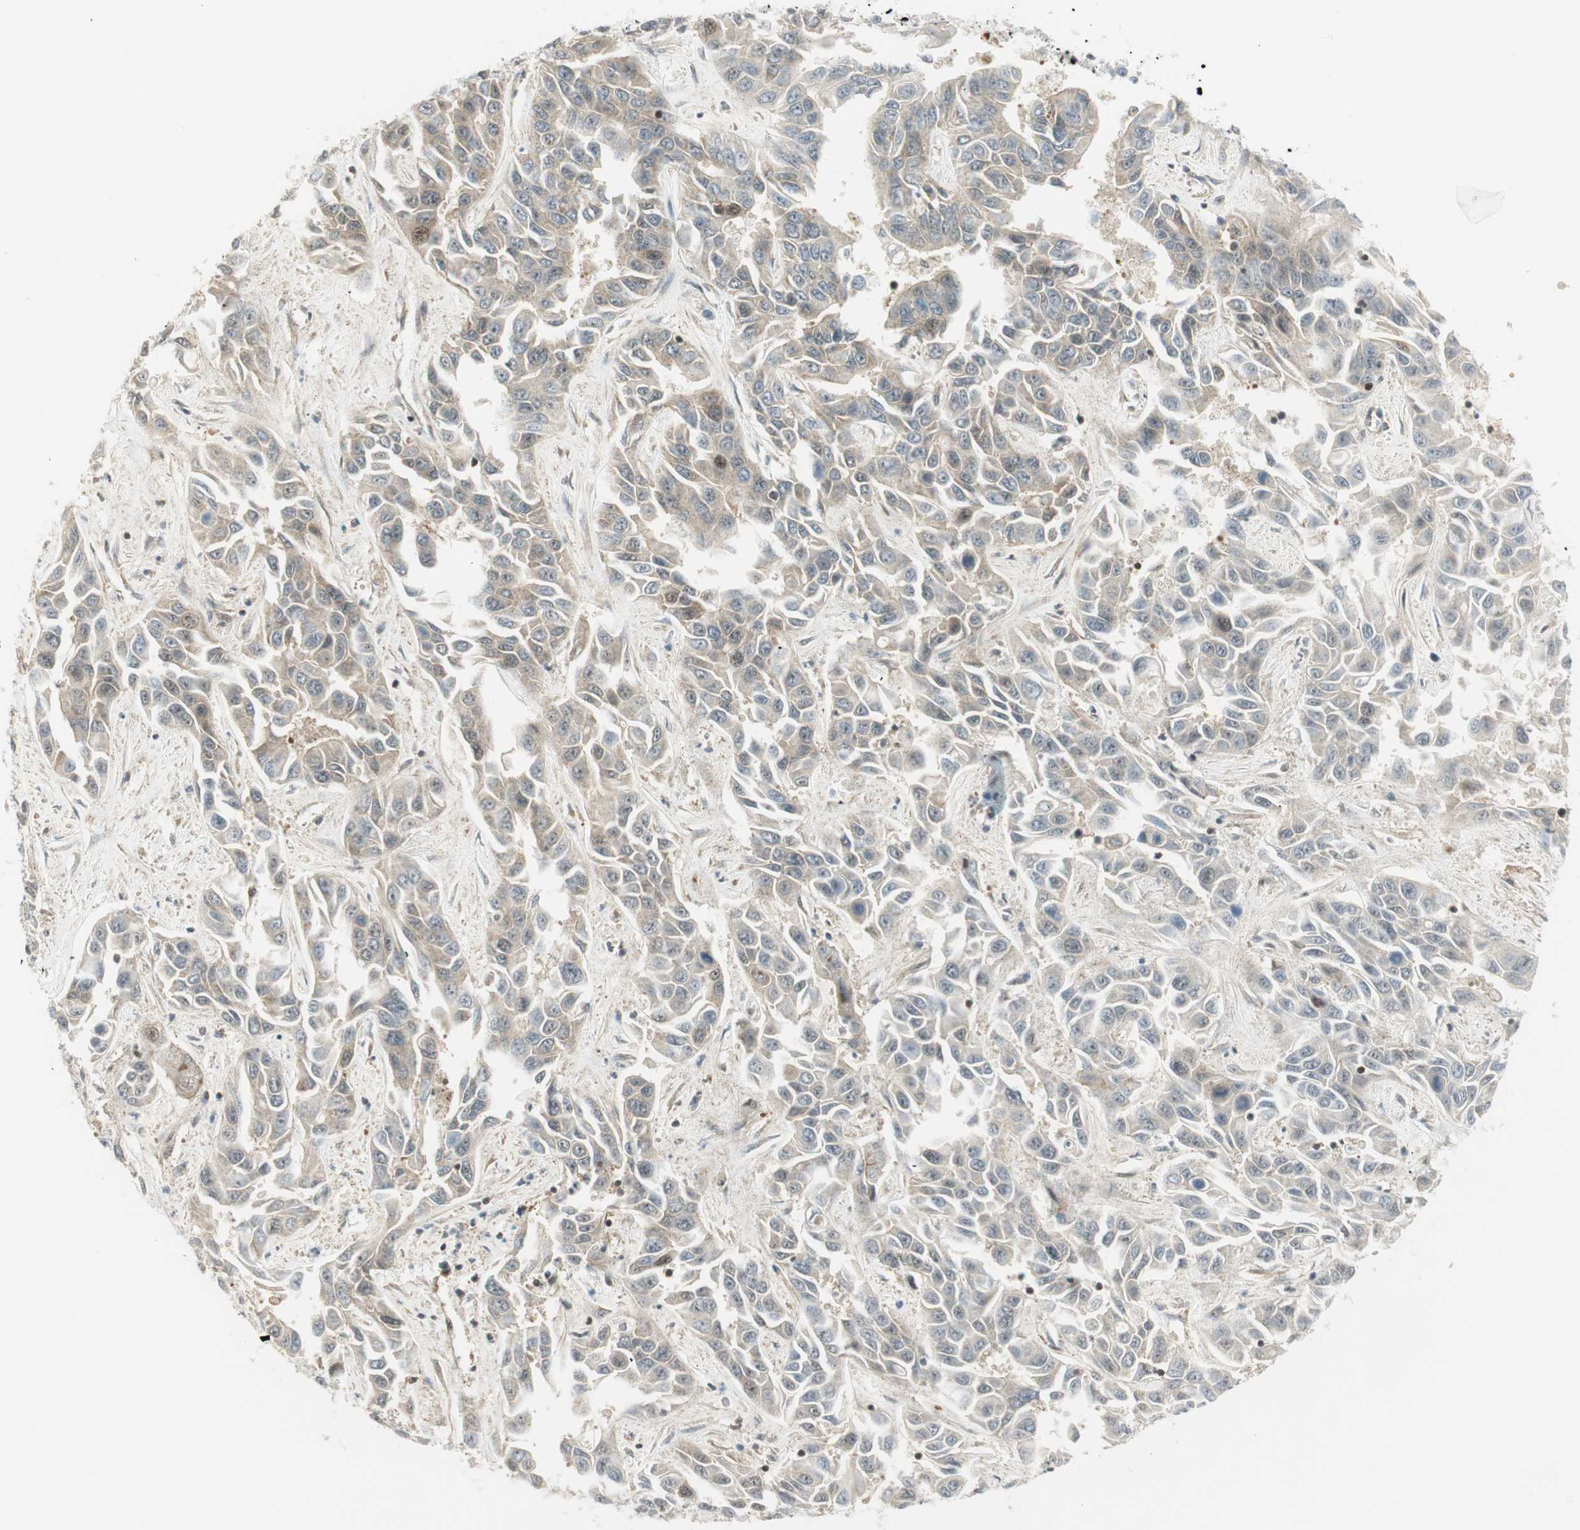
{"staining": {"intensity": "moderate", "quantity": ">75%", "location": "cytoplasmic/membranous"}, "tissue": "liver cancer", "cell_type": "Tumor cells", "image_type": "cancer", "snomed": [{"axis": "morphology", "description": "Cholangiocarcinoma"}, {"axis": "topography", "description": "Liver"}], "caption": "This is a histology image of immunohistochemistry (IHC) staining of liver cancer (cholangiocarcinoma), which shows moderate expression in the cytoplasmic/membranous of tumor cells.", "gene": "PPP1CA", "patient": {"sex": "female", "age": 52}}